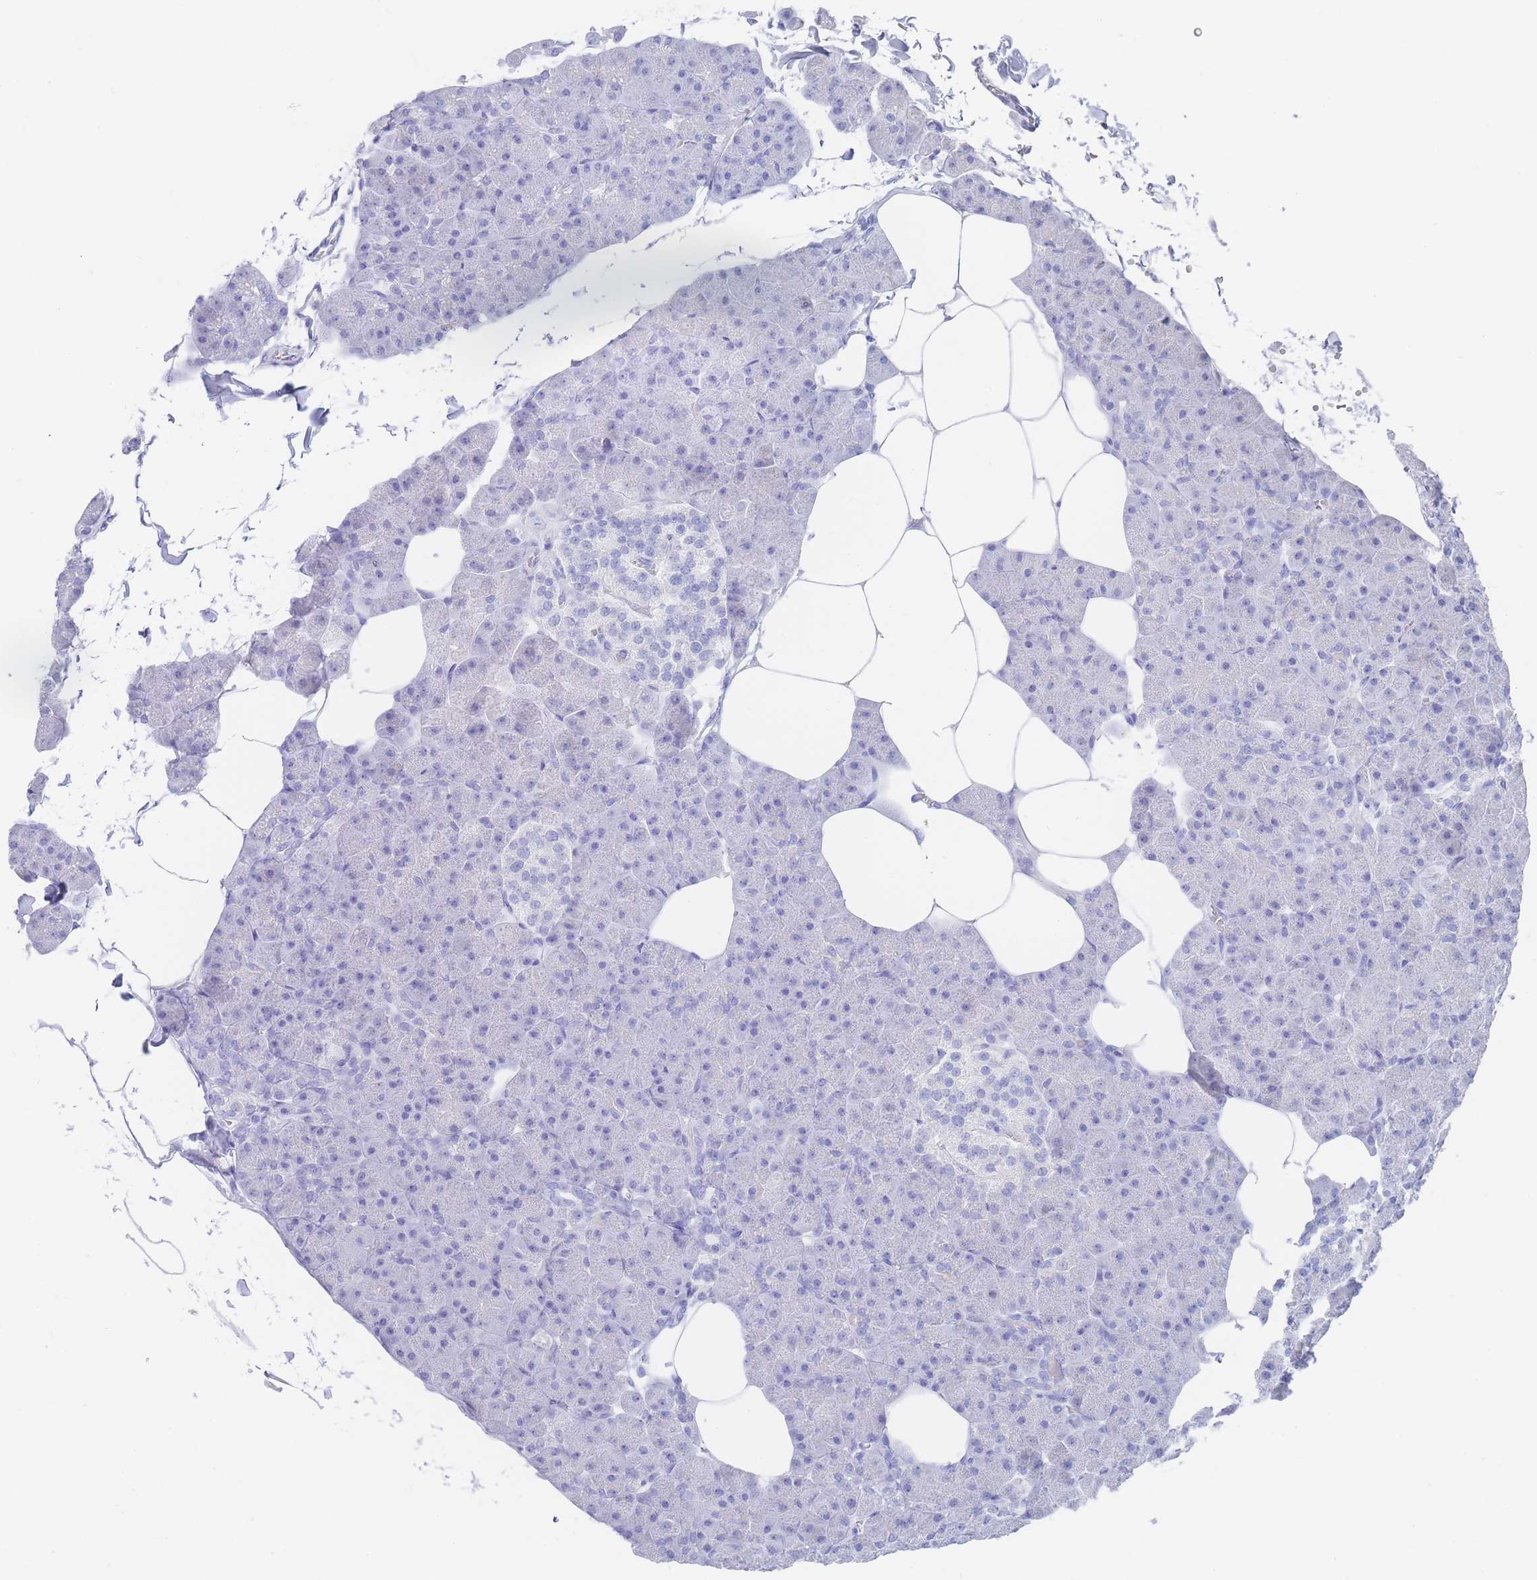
{"staining": {"intensity": "negative", "quantity": "none", "location": "none"}, "tissue": "pancreas", "cell_type": "Exocrine glandular cells", "image_type": "normal", "snomed": [{"axis": "morphology", "description": "Normal tissue, NOS"}, {"axis": "topography", "description": "Pancreas"}], "caption": "This is a photomicrograph of IHC staining of benign pancreas, which shows no staining in exocrine glandular cells.", "gene": "LRRC37A2", "patient": {"sex": "male", "age": 35}}